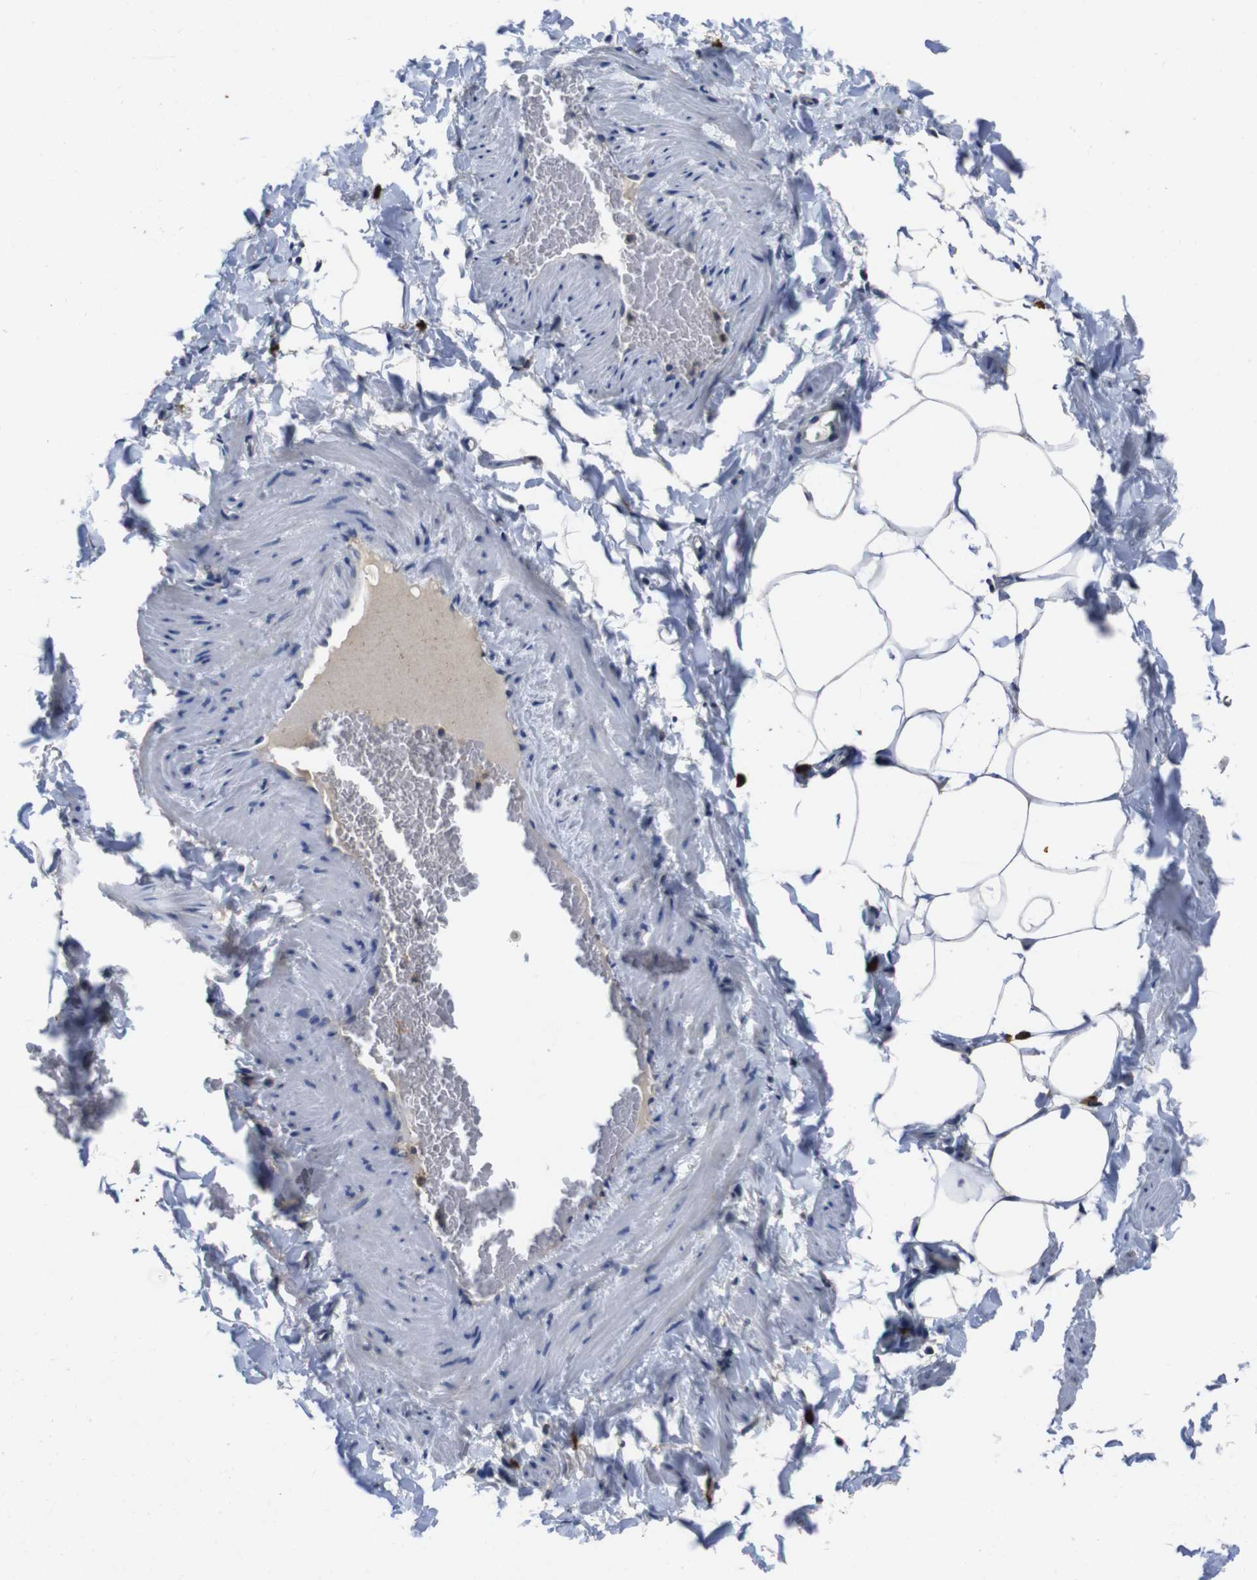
{"staining": {"intensity": "negative", "quantity": "none", "location": "none"}, "tissue": "adipose tissue", "cell_type": "Adipocytes", "image_type": "normal", "snomed": [{"axis": "morphology", "description": "Normal tissue, NOS"}, {"axis": "topography", "description": "Vascular tissue"}], "caption": "Adipocytes are negative for protein expression in normal human adipose tissue. The staining is performed using DAB (3,3'-diaminobenzidine) brown chromogen with nuclei counter-stained in using hematoxylin.", "gene": "GLIPR1", "patient": {"sex": "male", "age": 41}}